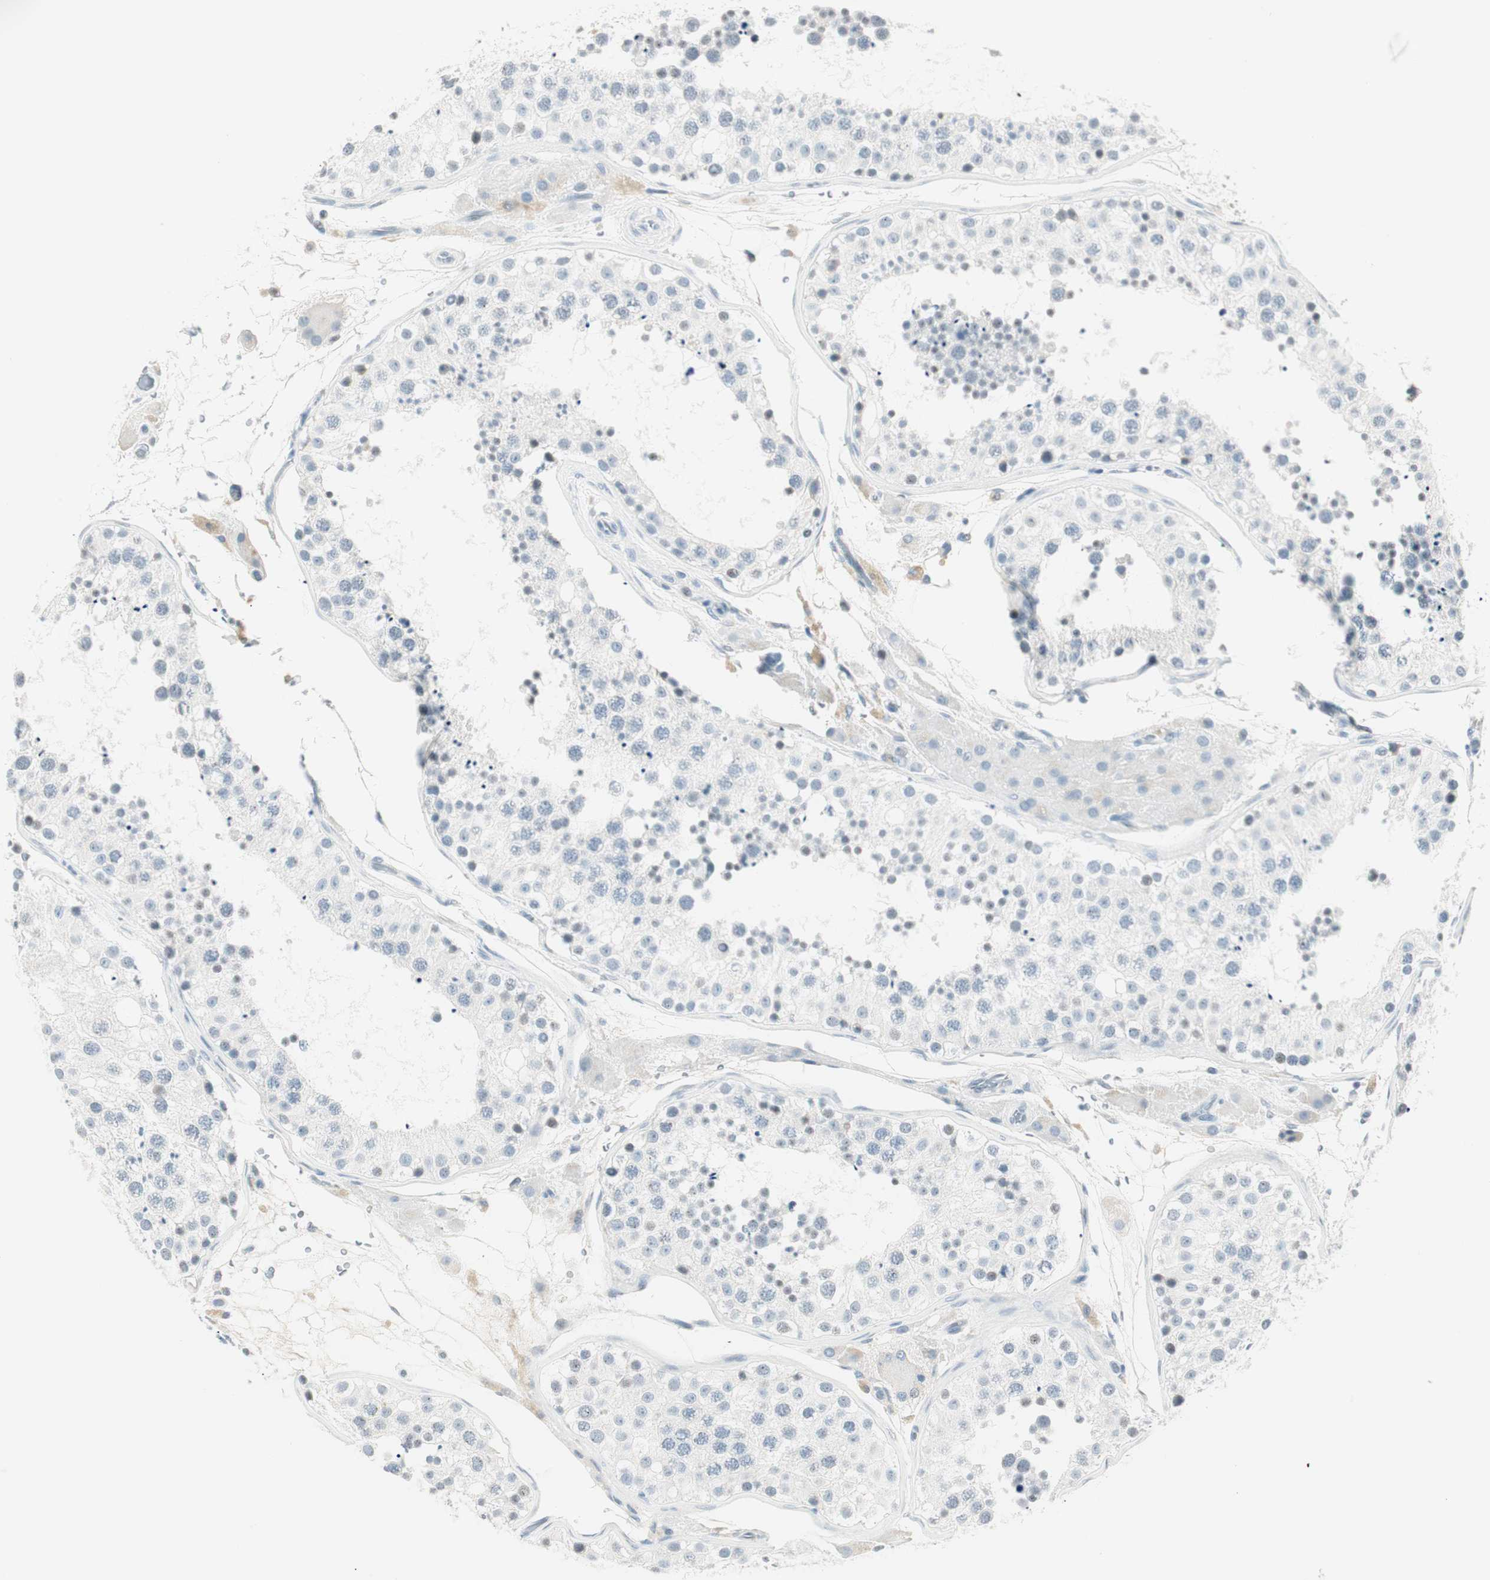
{"staining": {"intensity": "negative", "quantity": "none", "location": "none"}, "tissue": "testis", "cell_type": "Cells in seminiferous ducts", "image_type": "normal", "snomed": [{"axis": "morphology", "description": "Normal tissue, NOS"}, {"axis": "topography", "description": "Testis"}], "caption": "This image is of benign testis stained with immunohistochemistry to label a protein in brown with the nuclei are counter-stained blue. There is no expression in cells in seminiferous ducts. (DAB immunohistochemistry visualized using brightfield microscopy, high magnification).", "gene": "HOXB13", "patient": {"sex": "male", "age": 26}}